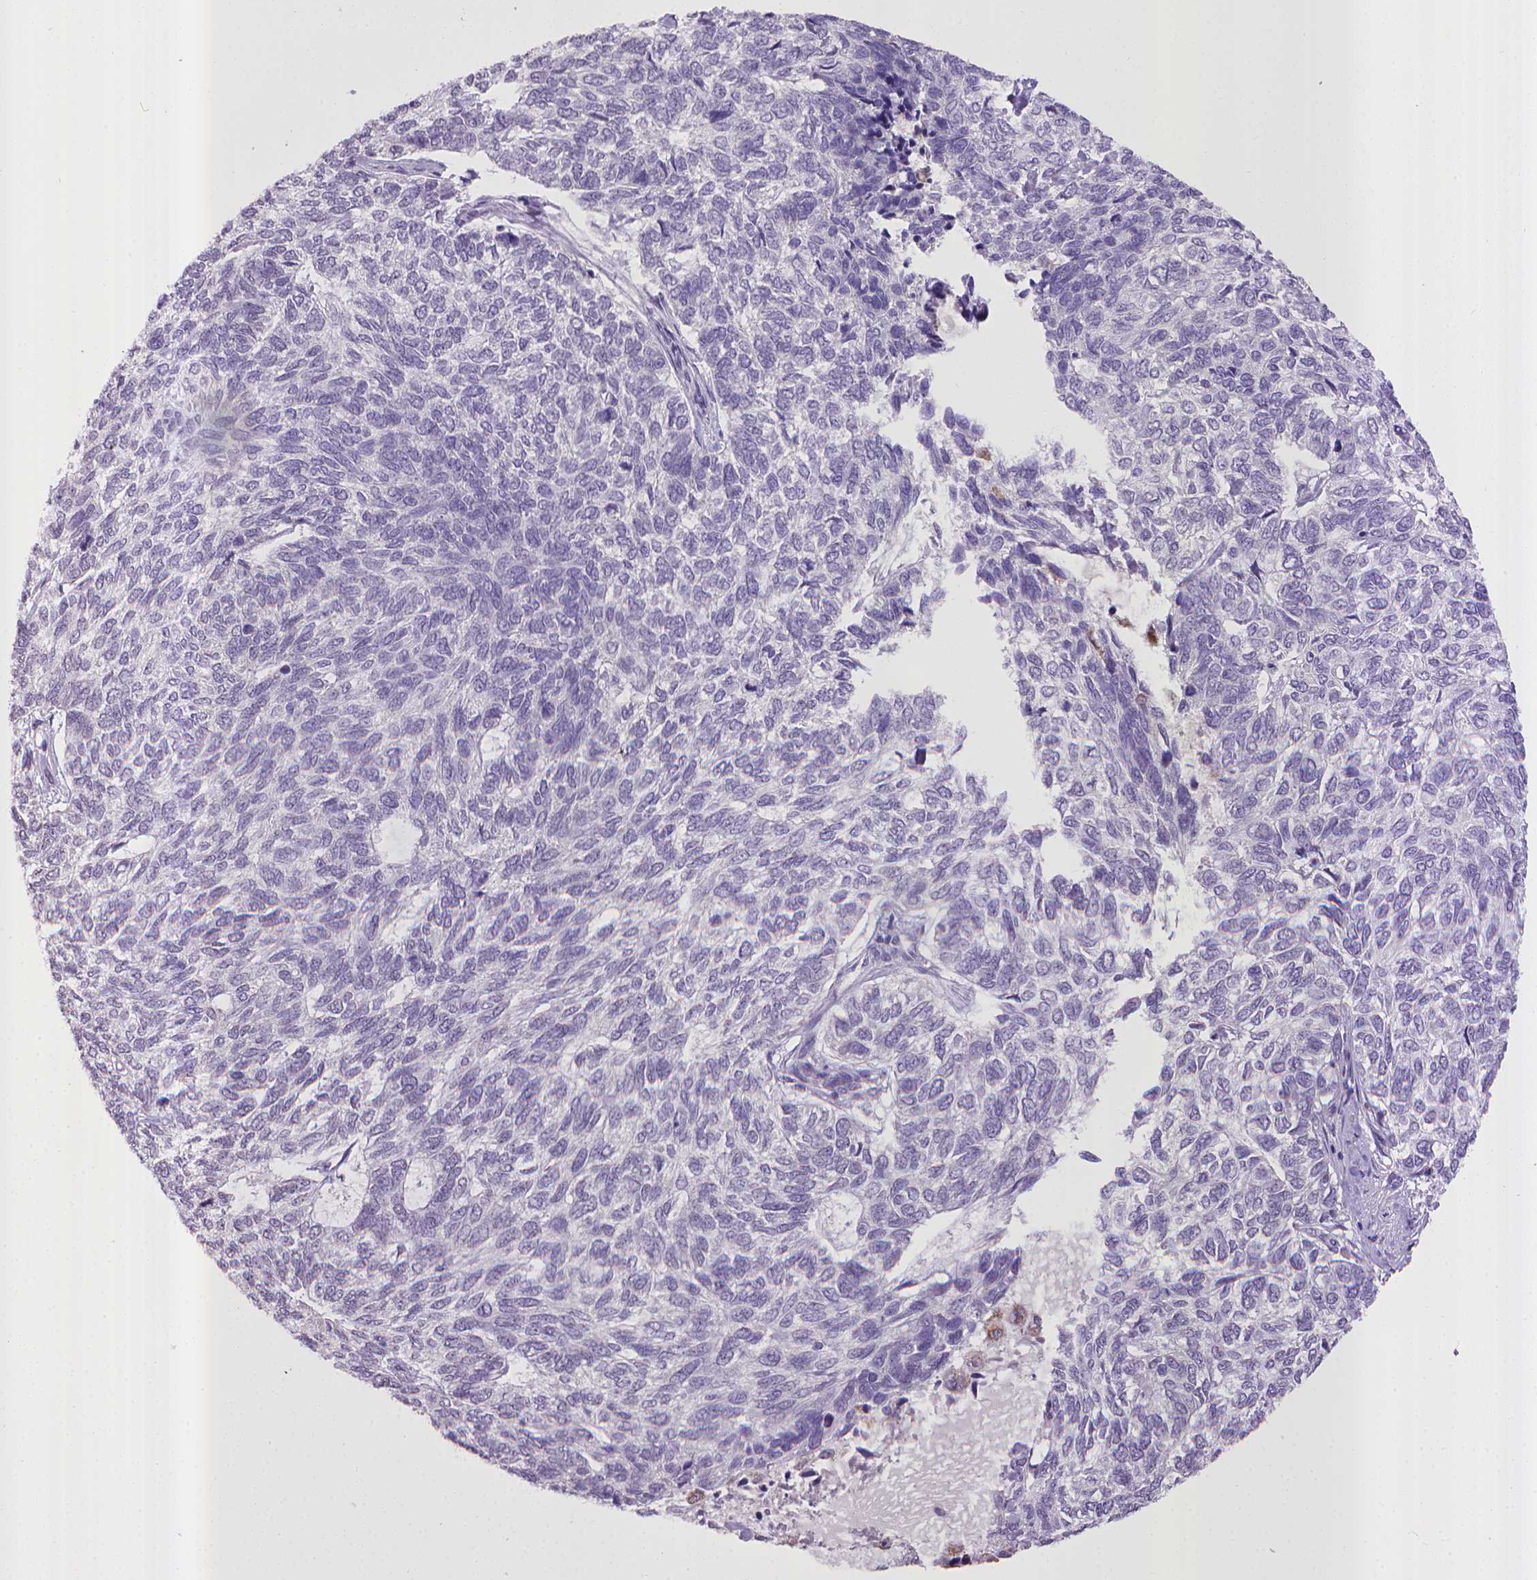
{"staining": {"intensity": "negative", "quantity": "none", "location": "none"}, "tissue": "skin cancer", "cell_type": "Tumor cells", "image_type": "cancer", "snomed": [{"axis": "morphology", "description": "Basal cell carcinoma"}, {"axis": "topography", "description": "Skin"}], "caption": "Skin basal cell carcinoma was stained to show a protein in brown. There is no significant expression in tumor cells. (DAB immunohistochemistry (IHC), high magnification).", "gene": "KMO", "patient": {"sex": "female", "age": 65}}